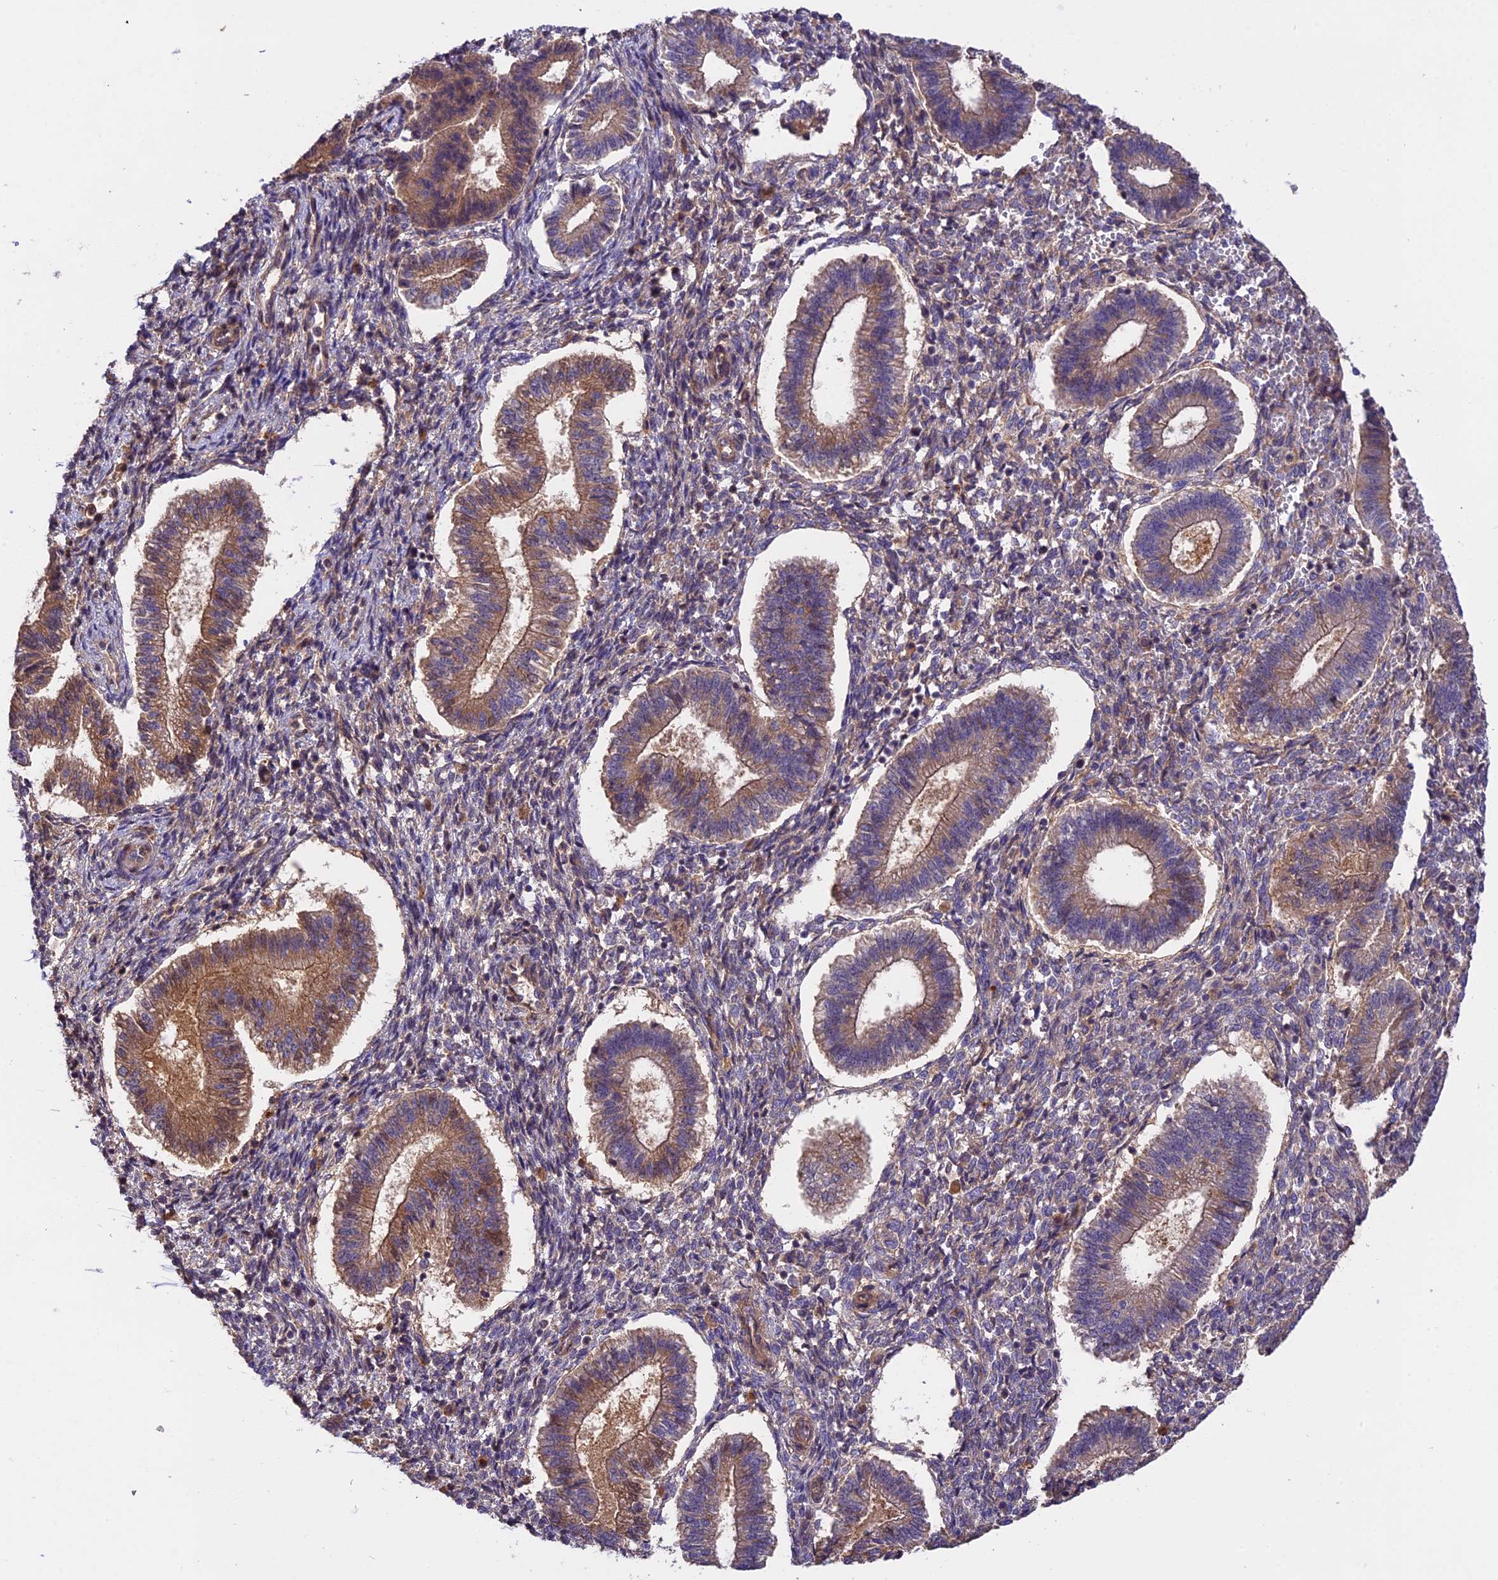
{"staining": {"intensity": "moderate", "quantity": "25%-75%", "location": "cytoplasmic/membranous"}, "tissue": "endometrium", "cell_type": "Cells in endometrial stroma", "image_type": "normal", "snomed": [{"axis": "morphology", "description": "Normal tissue, NOS"}, {"axis": "topography", "description": "Endometrium"}], "caption": "Immunohistochemical staining of unremarkable human endometrium displays moderate cytoplasmic/membranous protein staining in about 25%-75% of cells in endometrial stroma. The protein of interest is shown in brown color, while the nuclei are stained blue.", "gene": "SETD6", "patient": {"sex": "female", "age": 25}}